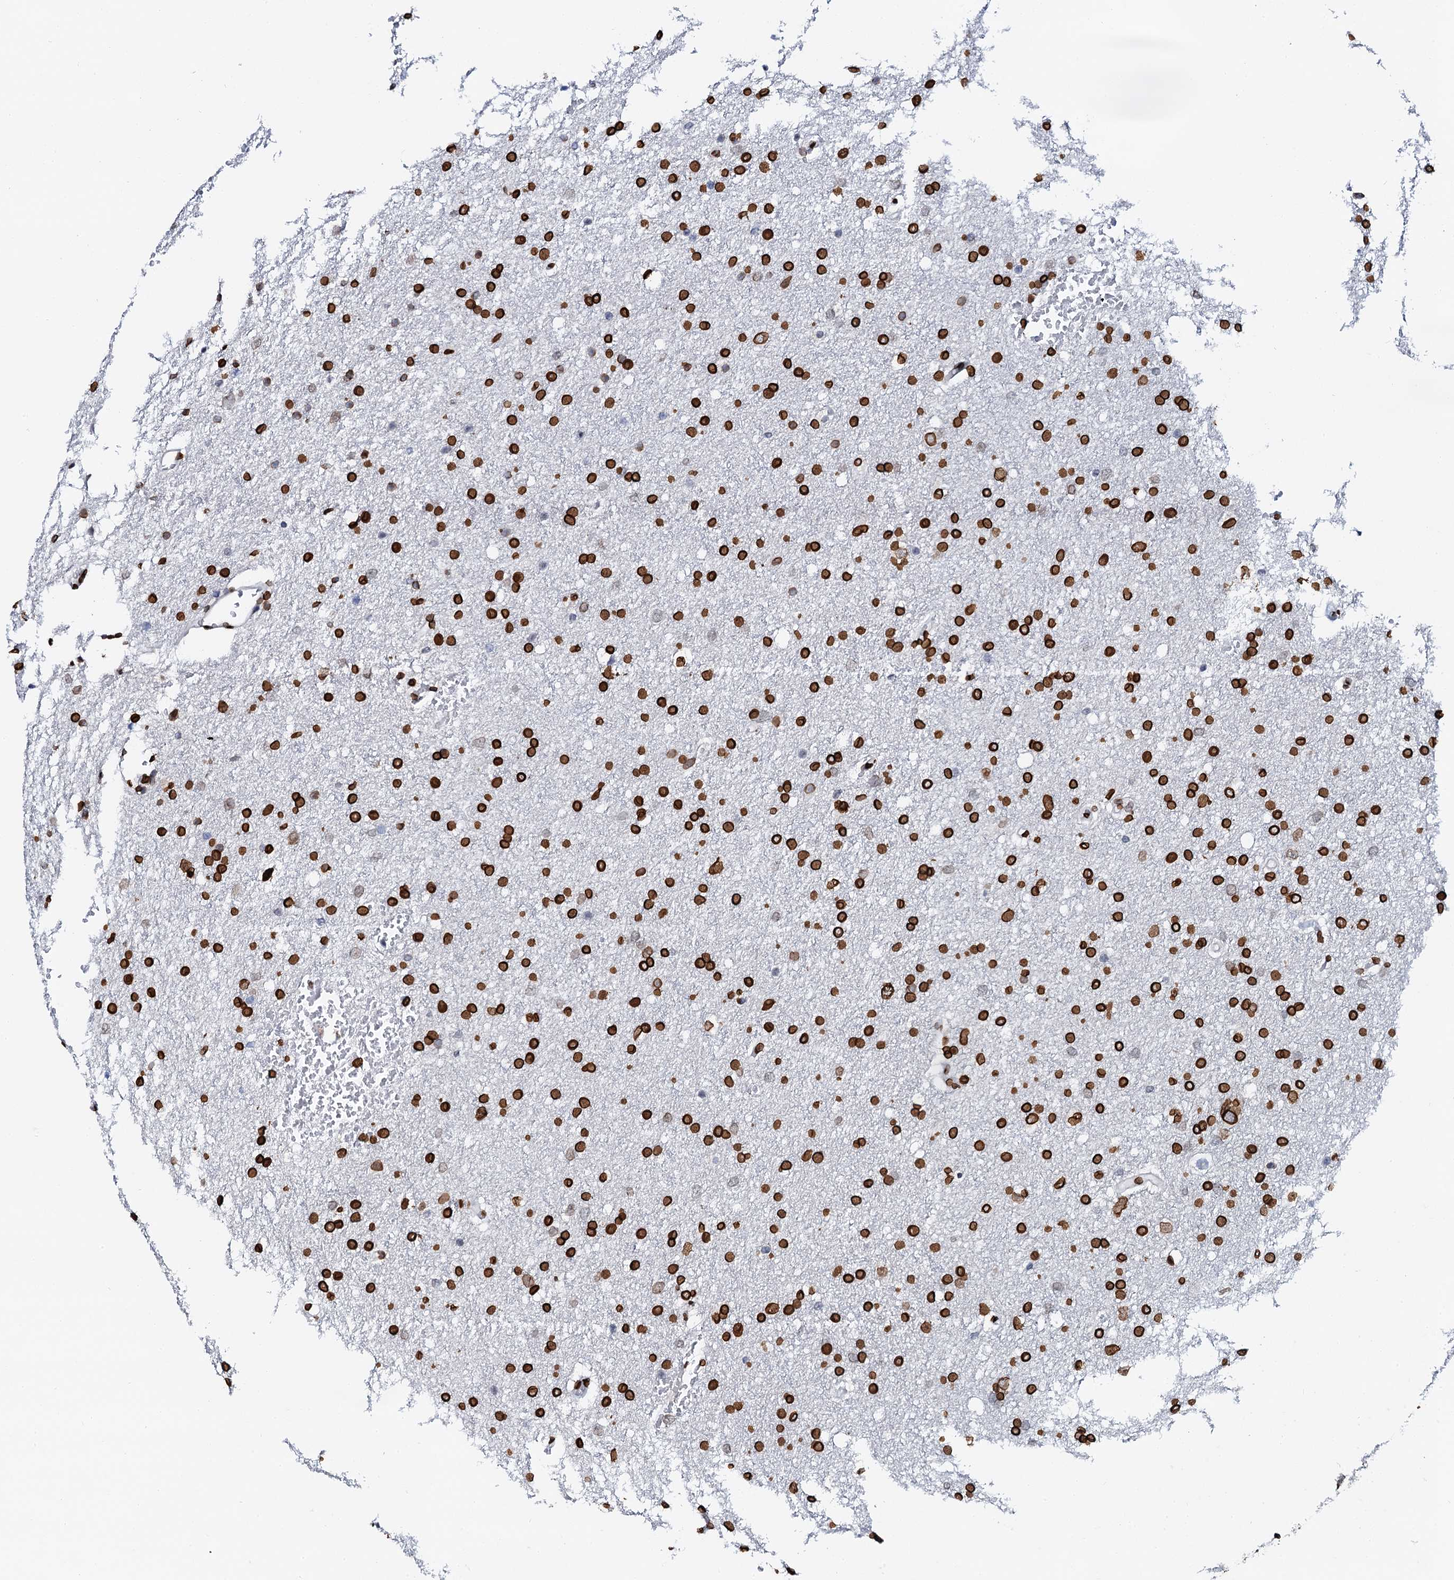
{"staining": {"intensity": "strong", "quantity": ">75%", "location": "nuclear"}, "tissue": "glioma", "cell_type": "Tumor cells", "image_type": "cancer", "snomed": [{"axis": "morphology", "description": "Glioma, malignant, High grade"}, {"axis": "topography", "description": "Cerebral cortex"}], "caption": "Immunohistochemistry (IHC) (DAB) staining of human glioma exhibits strong nuclear protein expression in about >75% of tumor cells.", "gene": "KATNAL2", "patient": {"sex": "female", "age": 36}}